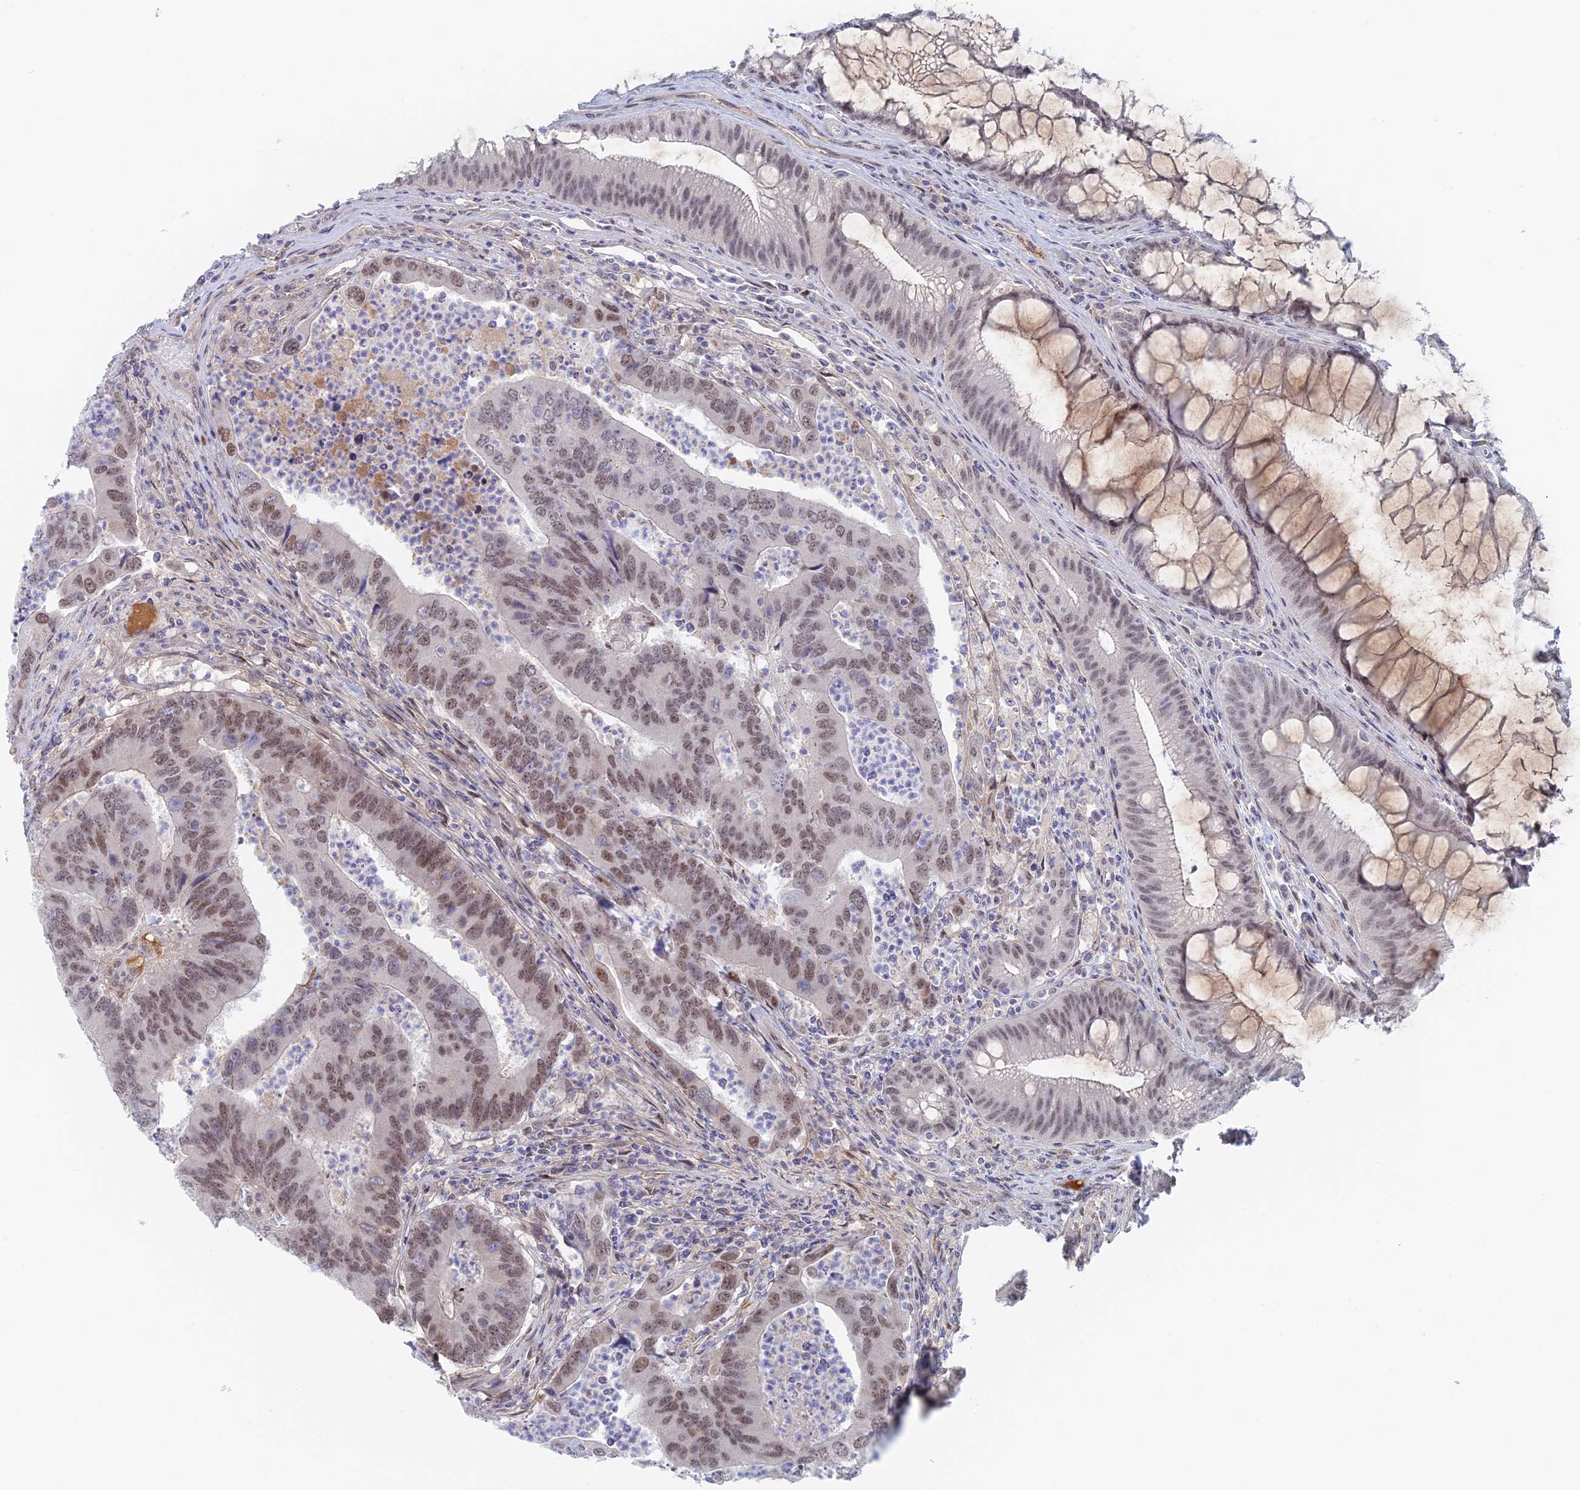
{"staining": {"intensity": "moderate", "quantity": ">75%", "location": "nuclear"}, "tissue": "colorectal cancer", "cell_type": "Tumor cells", "image_type": "cancer", "snomed": [{"axis": "morphology", "description": "Adenocarcinoma, NOS"}, {"axis": "topography", "description": "Colon"}], "caption": "DAB immunohistochemical staining of human adenocarcinoma (colorectal) reveals moderate nuclear protein positivity in about >75% of tumor cells. The protein of interest is shown in brown color, while the nuclei are stained blue.", "gene": "ZUP1", "patient": {"sex": "female", "age": 67}}